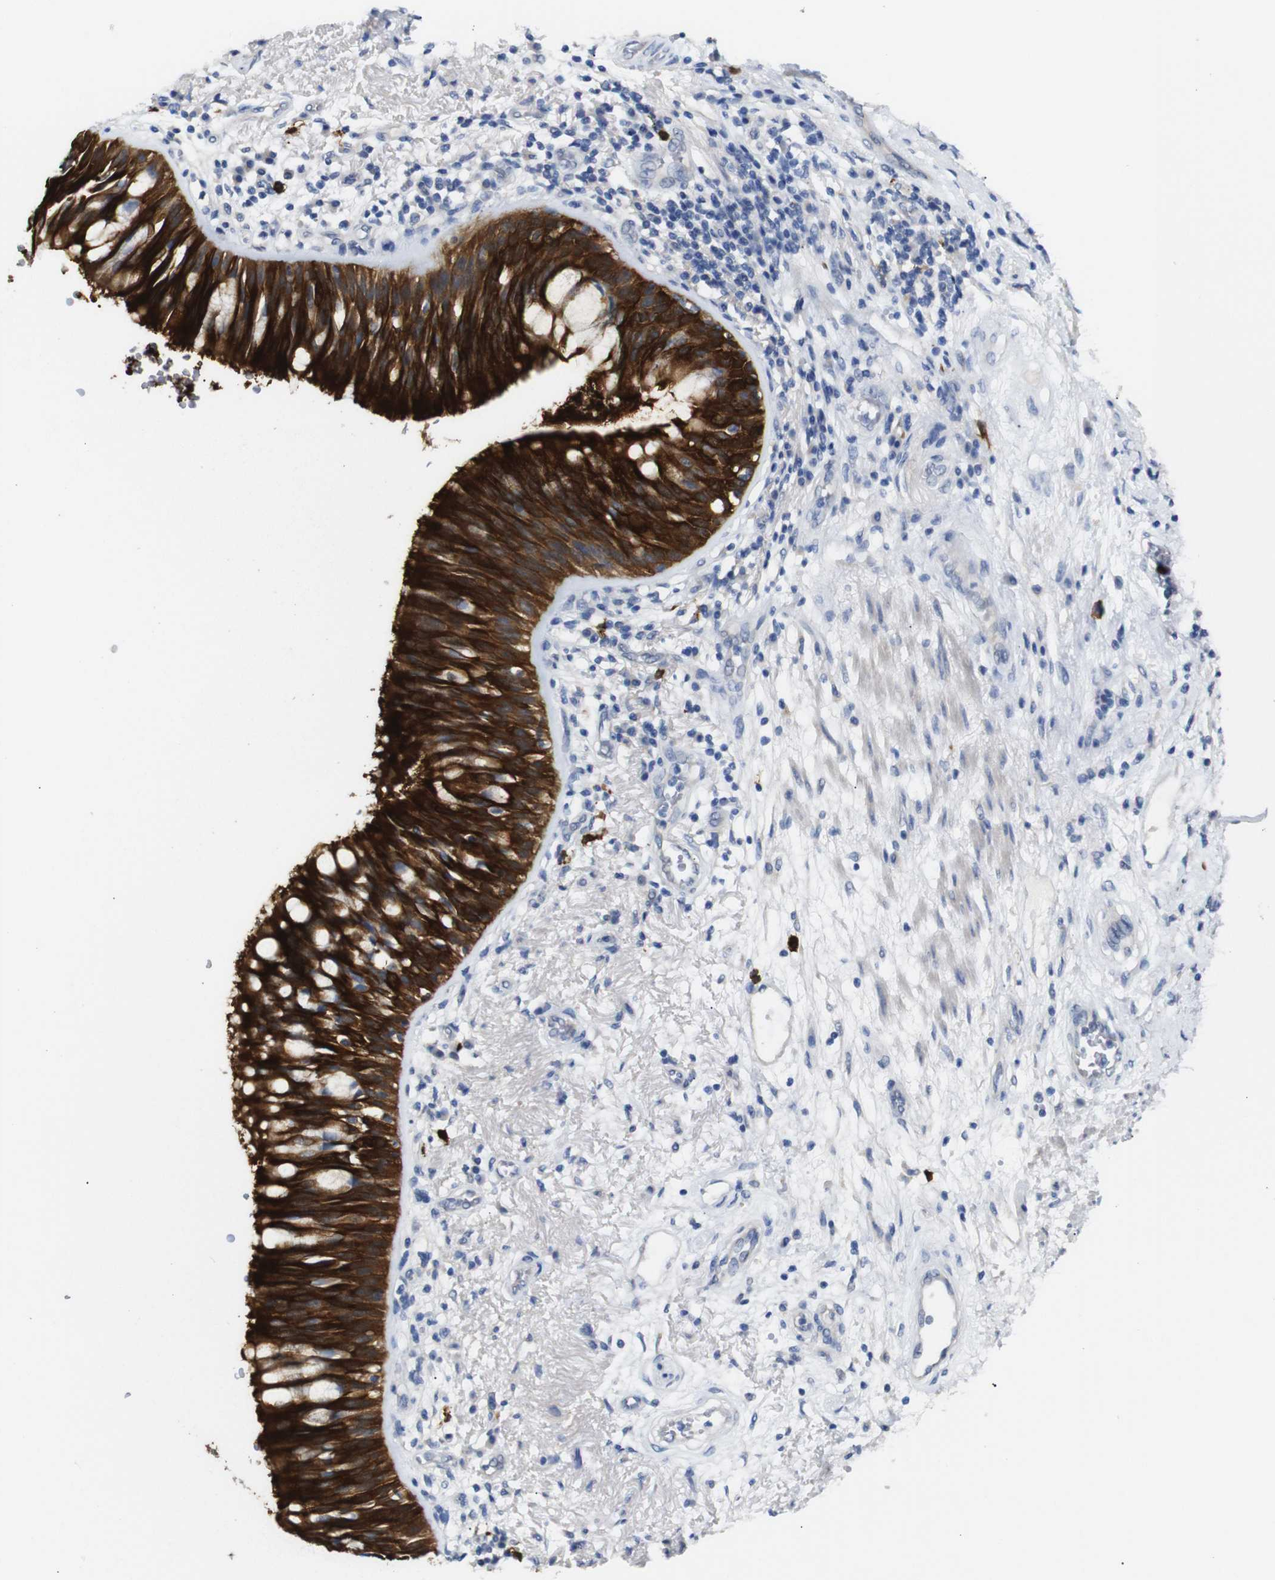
{"staining": {"intensity": "strong", "quantity": ">75%", "location": "cytoplasmic/membranous"}, "tissue": "bronchus", "cell_type": "Respiratory epithelial cells", "image_type": "normal", "snomed": [{"axis": "morphology", "description": "Normal tissue, NOS"}, {"axis": "morphology", "description": "Adenocarcinoma, NOS"}, {"axis": "morphology", "description": "Adenocarcinoma, metastatic, NOS"}, {"axis": "topography", "description": "Lymph node"}, {"axis": "topography", "description": "Bronchus"}, {"axis": "topography", "description": "Lung"}], "caption": "This histopathology image shows normal bronchus stained with IHC to label a protein in brown. The cytoplasmic/membranous of respiratory epithelial cells show strong positivity for the protein. Nuclei are counter-stained blue.", "gene": "ALOX15", "patient": {"sex": "female", "age": 54}}